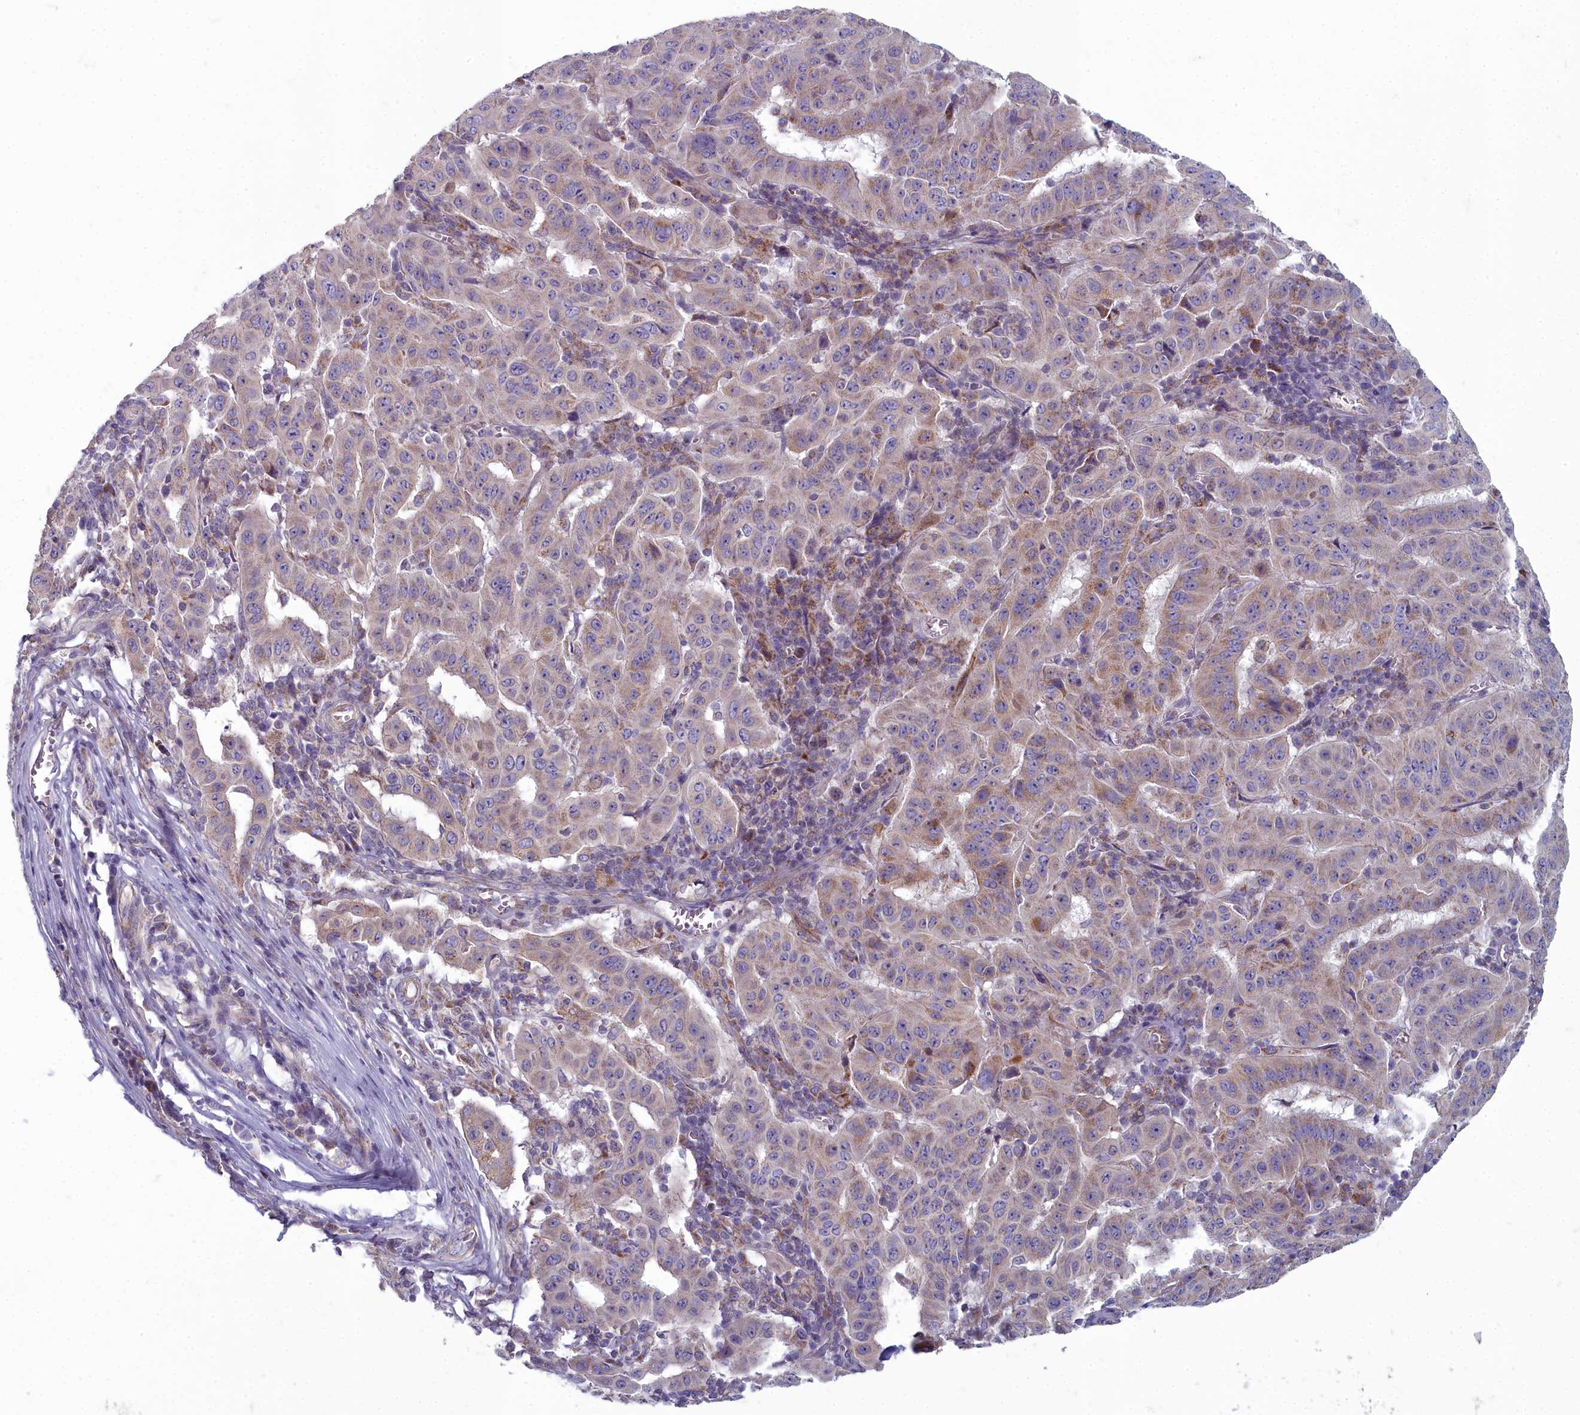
{"staining": {"intensity": "weak", "quantity": "25%-75%", "location": "cytoplasmic/membranous"}, "tissue": "pancreatic cancer", "cell_type": "Tumor cells", "image_type": "cancer", "snomed": [{"axis": "morphology", "description": "Adenocarcinoma, NOS"}, {"axis": "topography", "description": "Pancreas"}], "caption": "IHC (DAB (3,3'-diaminobenzidine)) staining of pancreatic cancer (adenocarcinoma) displays weak cytoplasmic/membranous protein positivity in approximately 25%-75% of tumor cells. The staining was performed using DAB (3,3'-diaminobenzidine), with brown indicating positive protein expression. Nuclei are stained blue with hematoxylin.", "gene": "INSYN2A", "patient": {"sex": "male", "age": 63}}